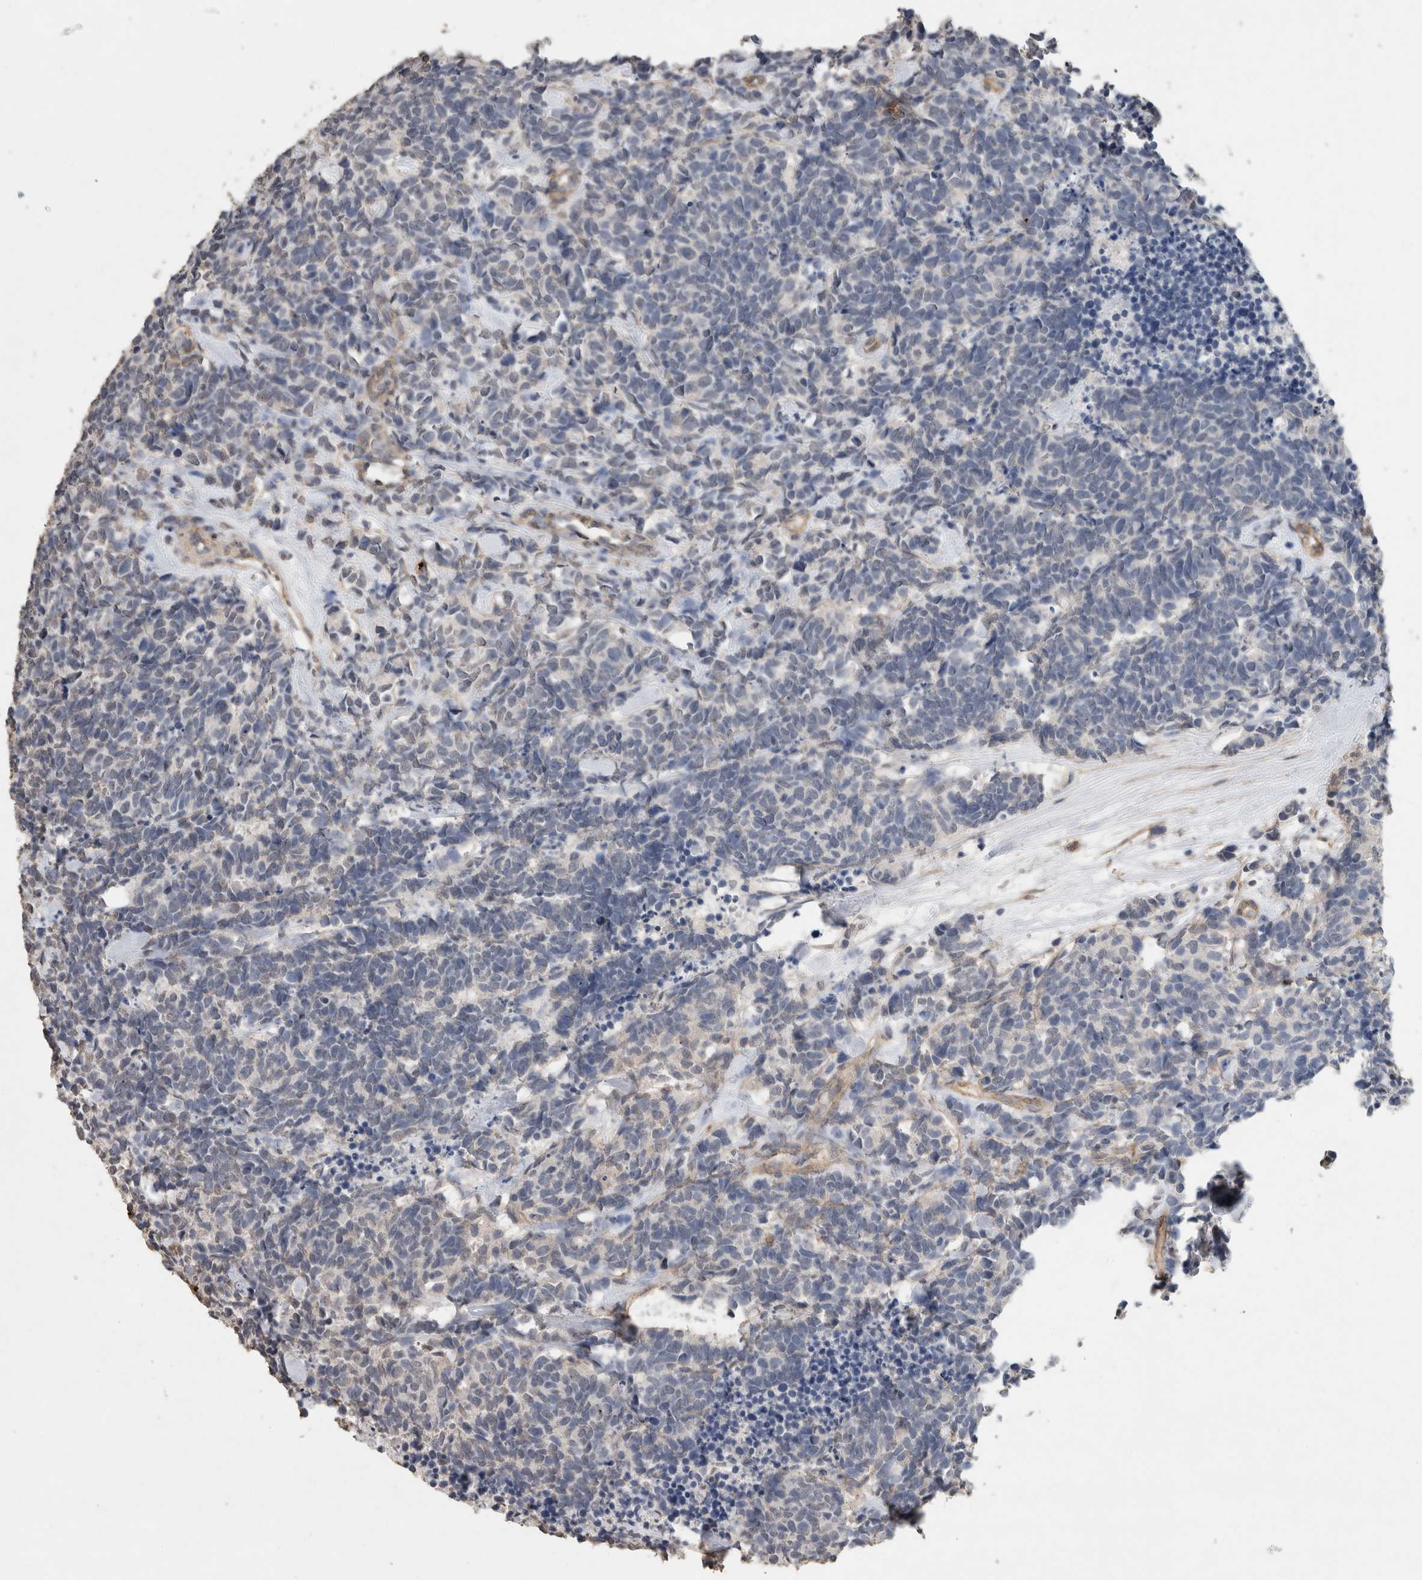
{"staining": {"intensity": "negative", "quantity": "none", "location": "none"}, "tissue": "carcinoid", "cell_type": "Tumor cells", "image_type": "cancer", "snomed": [{"axis": "morphology", "description": "Carcinoma, NOS"}, {"axis": "morphology", "description": "Carcinoid, malignant, NOS"}, {"axis": "topography", "description": "Urinary bladder"}], "caption": "Immunohistochemical staining of carcinoid exhibits no significant positivity in tumor cells. (Brightfield microscopy of DAB (3,3'-diaminobenzidine) immunohistochemistry (IHC) at high magnification).", "gene": "RECK", "patient": {"sex": "male", "age": 57}}